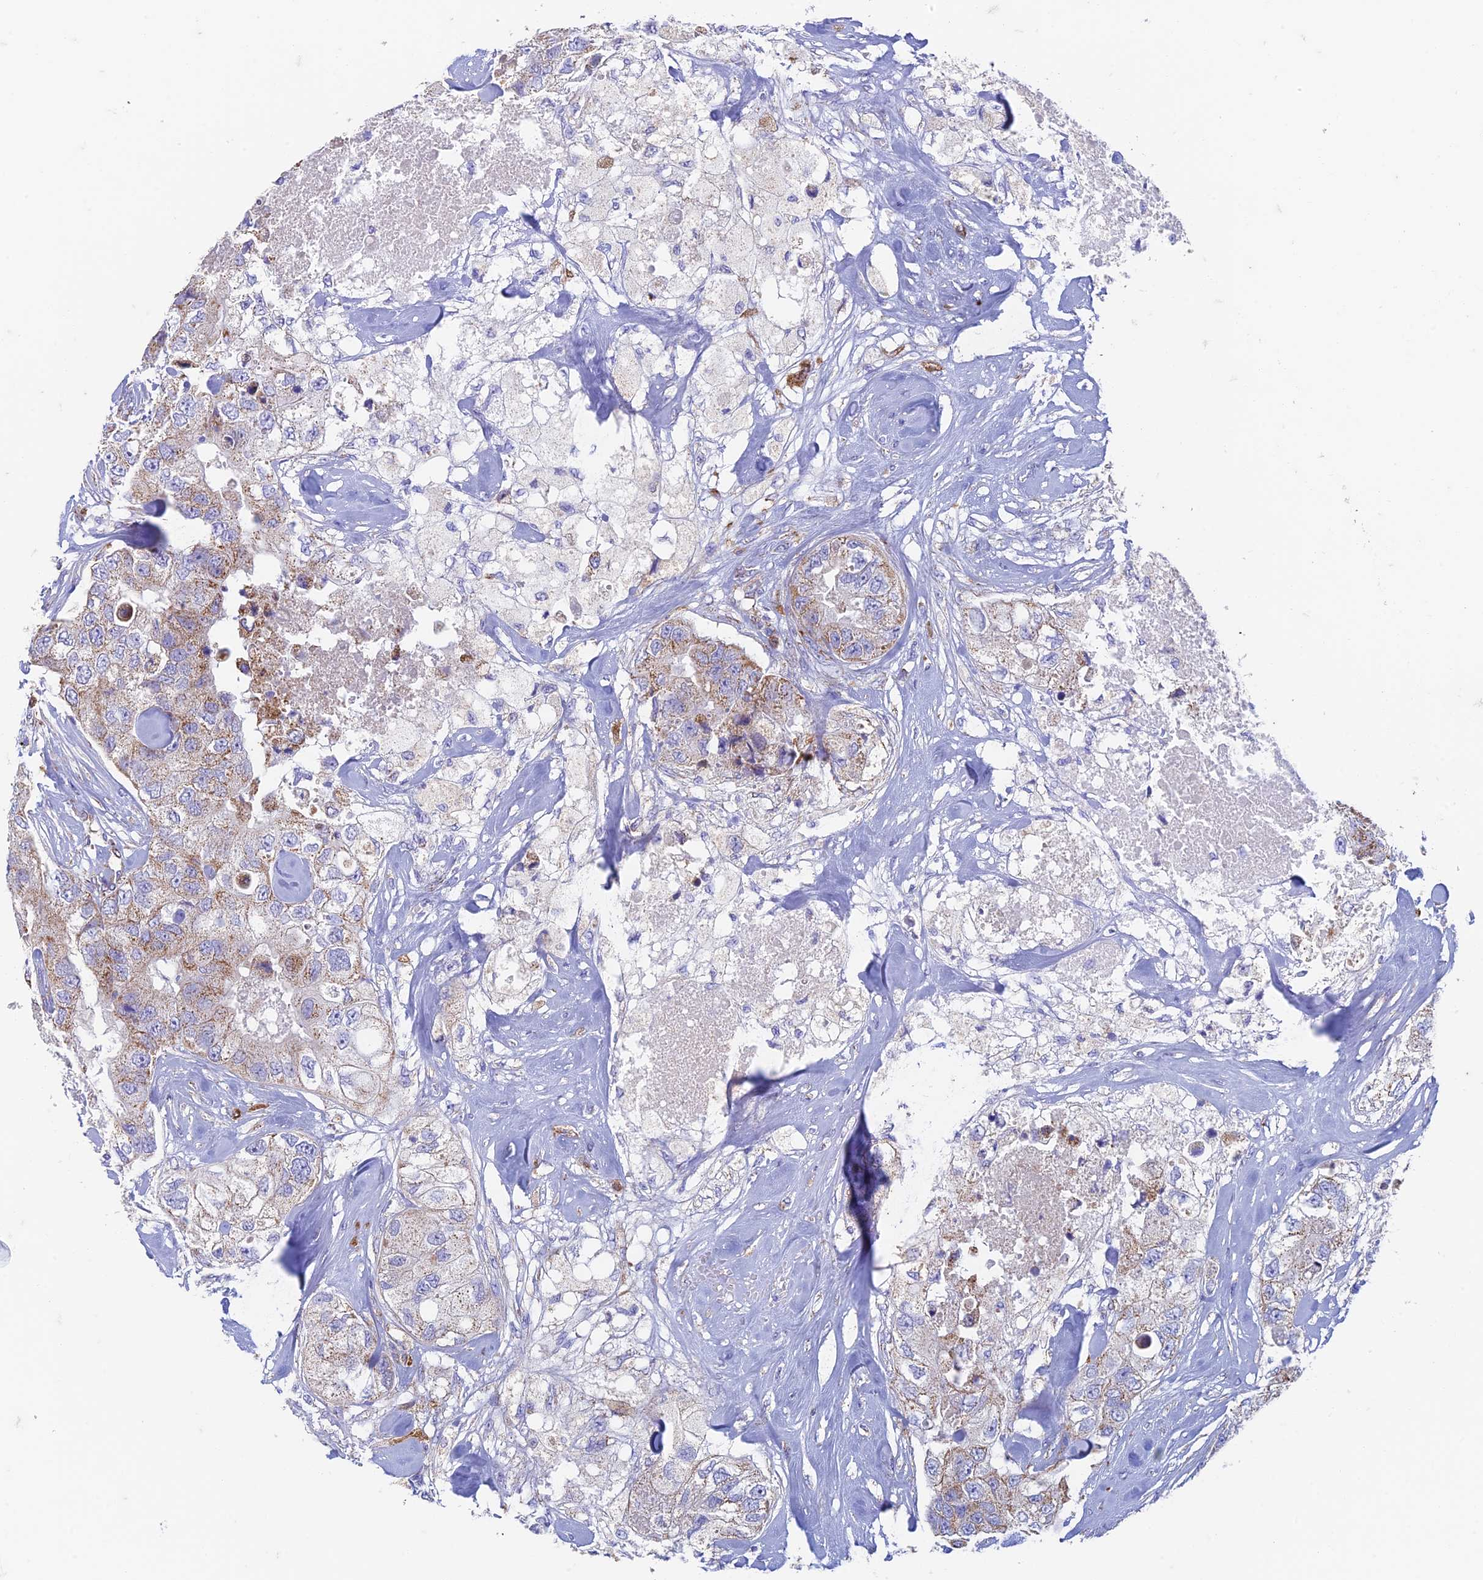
{"staining": {"intensity": "moderate", "quantity": "25%-75%", "location": "cytoplasmic/membranous"}, "tissue": "breast cancer", "cell_type": "Tumor cells", "image_type": "cancer", "snomed": [{"axis": "morphology", "description": "Duct carcinoma"}, {"axis": "topography", "description": "Breast"}], "caption": "Protein expression analysis of human breast cancer reveals moderate cytoplasmic/membranous expression in approximately 25%-75% of tumor cells.", "gene": "ZNF181", "patient": {"sex": "female", "age": 62}}